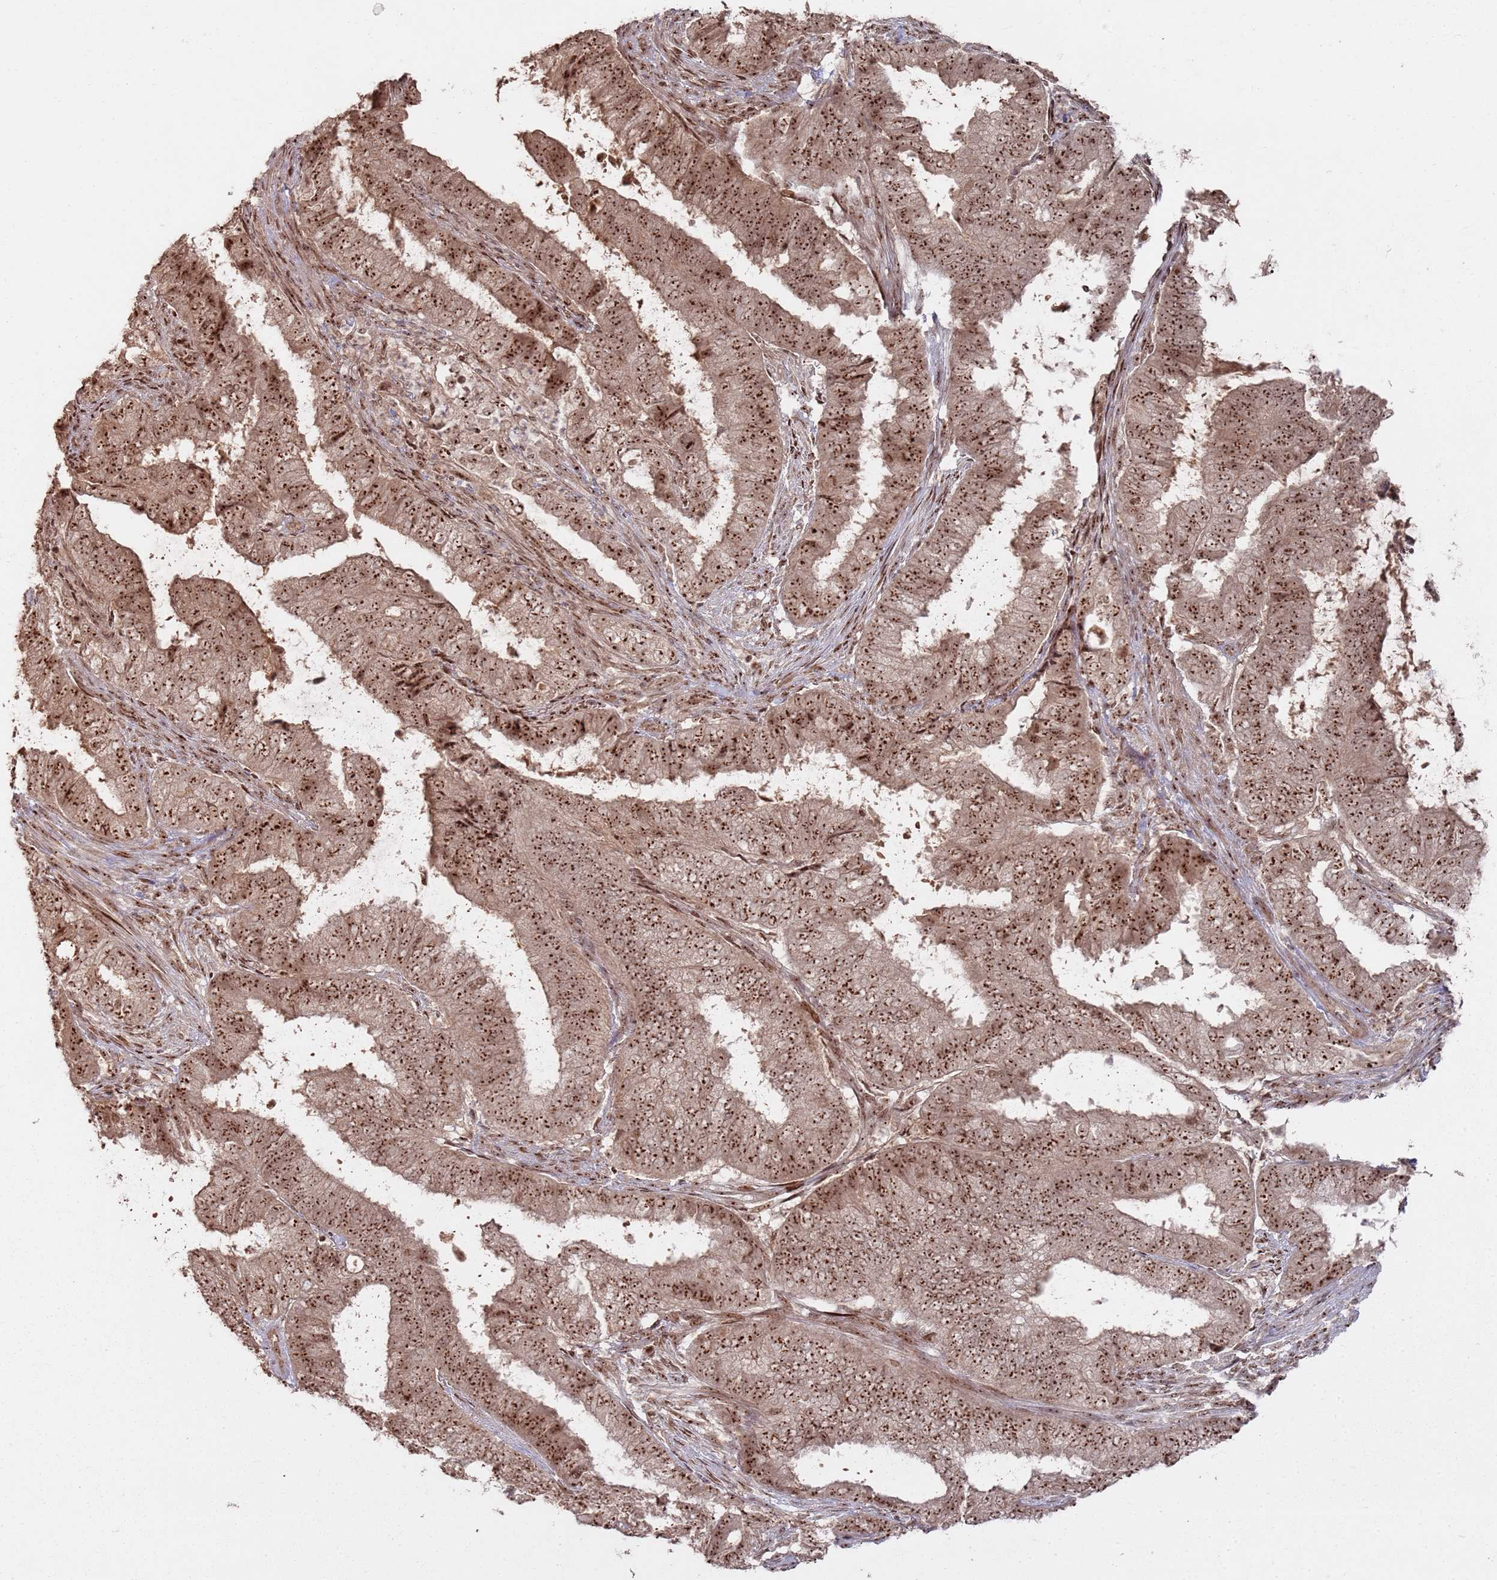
{"staining": {"intensity": "strong", "quantity": ">75%", "location": "cytoplasmic/membranous,nuclear"}, "tissue": "endometrial cancer", "cell_type": "Tumor cells", "image_type": "cancer", "snomed": [{"axis": "morphology", "description": "Adenocarcinoma, NOS"}, {"axis": "topography", "description": "Endometrium"}], "caption": "This histopathology image displays IHC staining of endometrial cancer (adenocarcinoma), with high strong cytoplasmic/membranous and nuclear expression in approximately >75% of tumor cells.", "gene": "UTP11", "patient": {"sex": "female", "age": 51}}